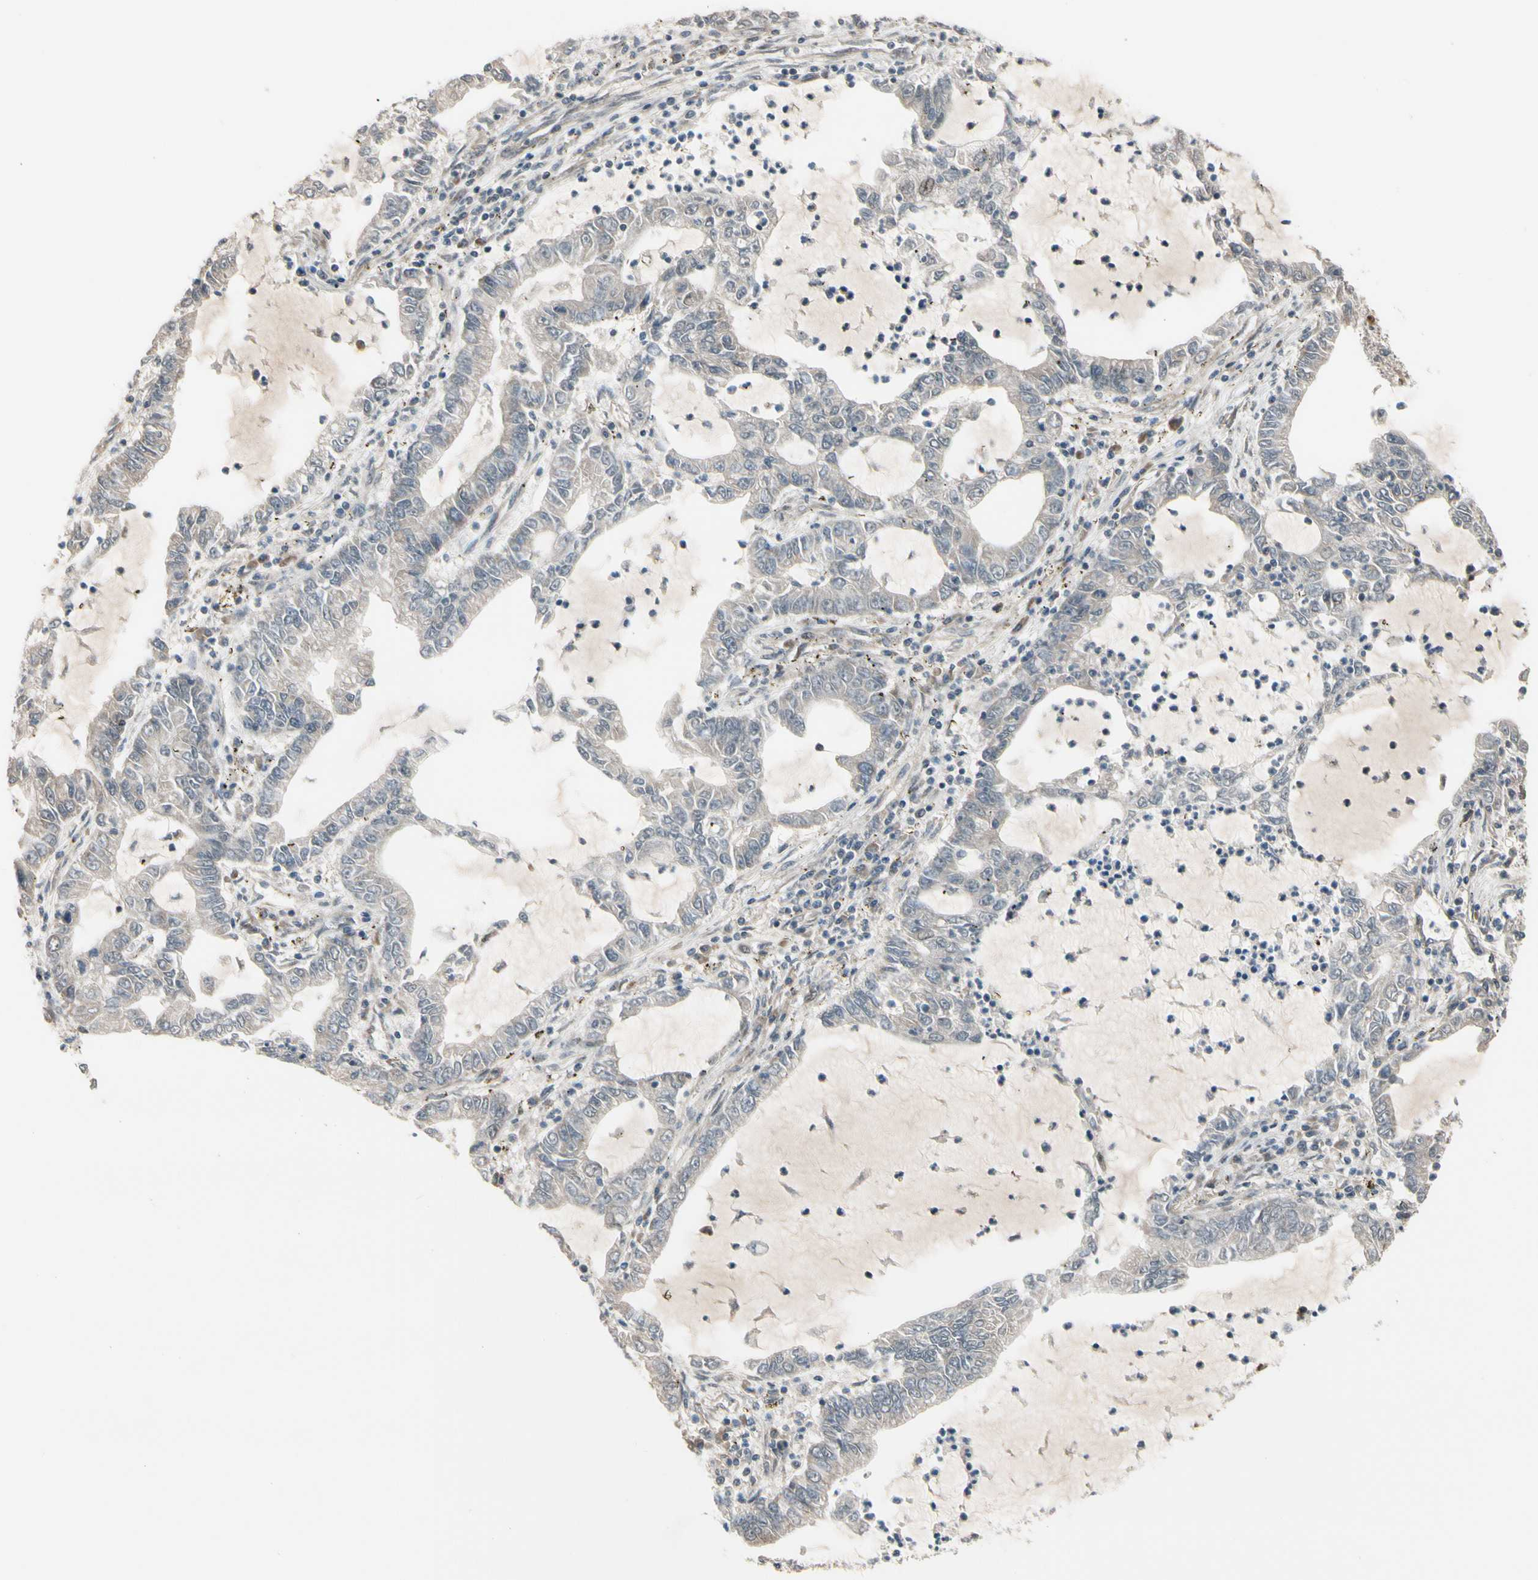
{"staining": {"intensity": "negative", "quantity": "none", "location": "none"}, "tissue": "lung cancer", "cell_type": "Tumor cells", "image_type": "cancer", "snomed": [{"axis": "morphology", "description": "Adenocarcinoma, NOS"}, {"axis": "topography", "description": "Lung"}], "caption": "Lung cancer was stained to show a protein in brown. There is no significant expression in tumor cells.", "gene": "SNX29", "patient": {"sex": "female", "age": 51}}